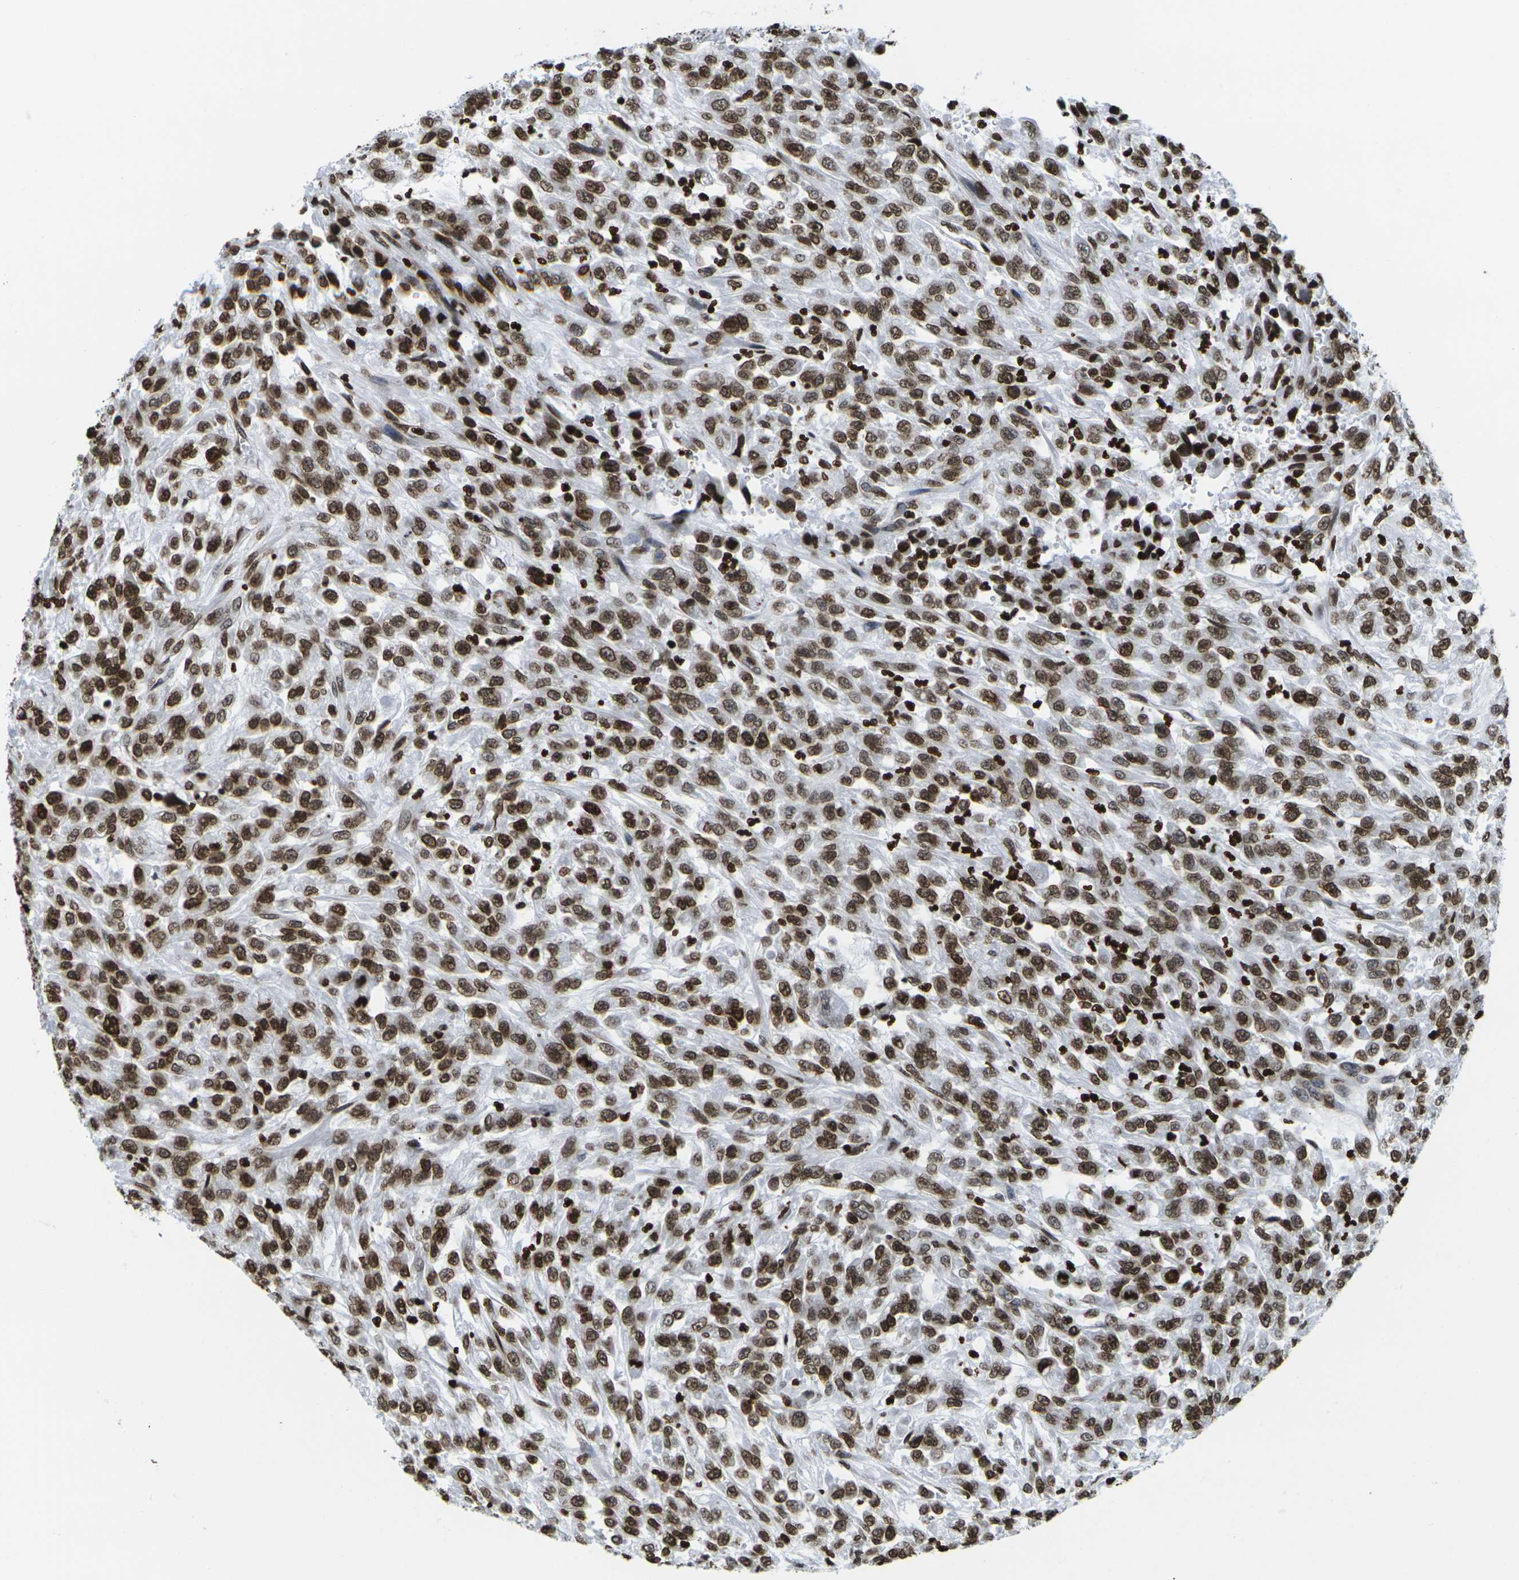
{"staining": {"intensity": "strong", "quantity": ">75%", "location": "cytoplasmic/membranous,nuclear"}, "tissue": "urothelial cancer", "cell_type": "Tumor cells", "image_type": "cancer", "snomed": [{"axis": "morphology", "description": "Urothelial carcinoma, High grade"}, {"axis": "topography", "description": "Urinary bladder"}], "caption": "This histopathology image displays IHC staining of human high-grade urothelial carcinoma, with high strong cytoplasmic/membranous and nuclear expression in about >75% of tumor cells.", "gene": "H2AC21", "patient": {"sex": "male", "age": 46}}